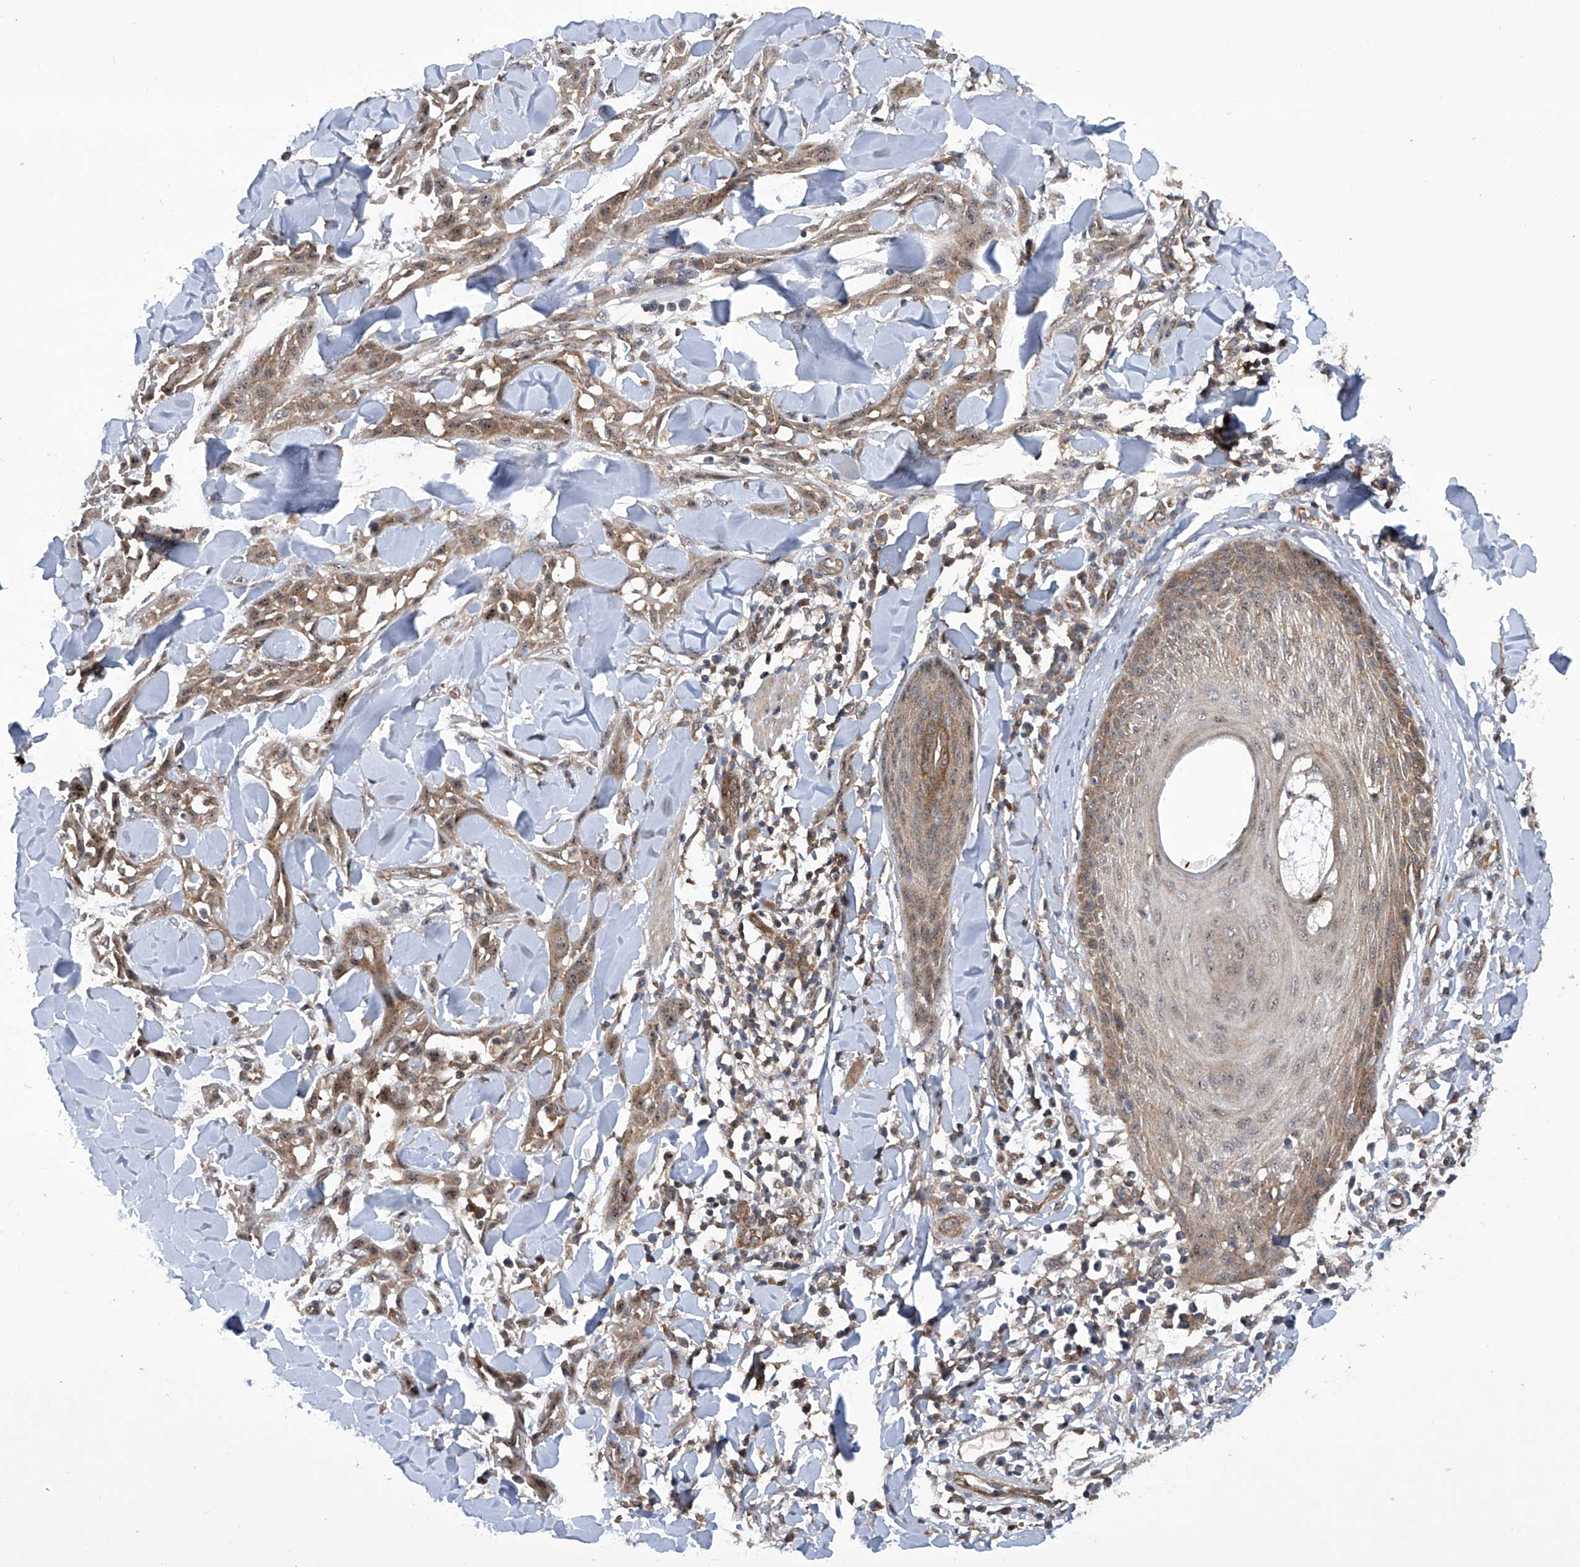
{"staining": {"intensity": "weak", "quantity": "25%-75%", "location": "cytoplasmic/membranous,nuclear"}, "tissue": "skin cancer", "cell_type": "Tumor cells", "image_type": "cancer", "snomed": [{"axis": "morphology", "description": "Squamous cell carcinoma, NOS"}, {"axis": "topography", "description": "Skin"}], "caption": "Immunohistochemical staining of human skin squamous cell carcinoma exhibits low levels of weak cytoplasmic/membranous and nuclear protein expression in approximately 25%-75% of tumor cells. The staining was performed using DAB, with brown indicating positive protein expression. Nuclei are stained blue with hematoxylin.", "gene": "CISH", "patient": {"sex": "male", "age": 24}}